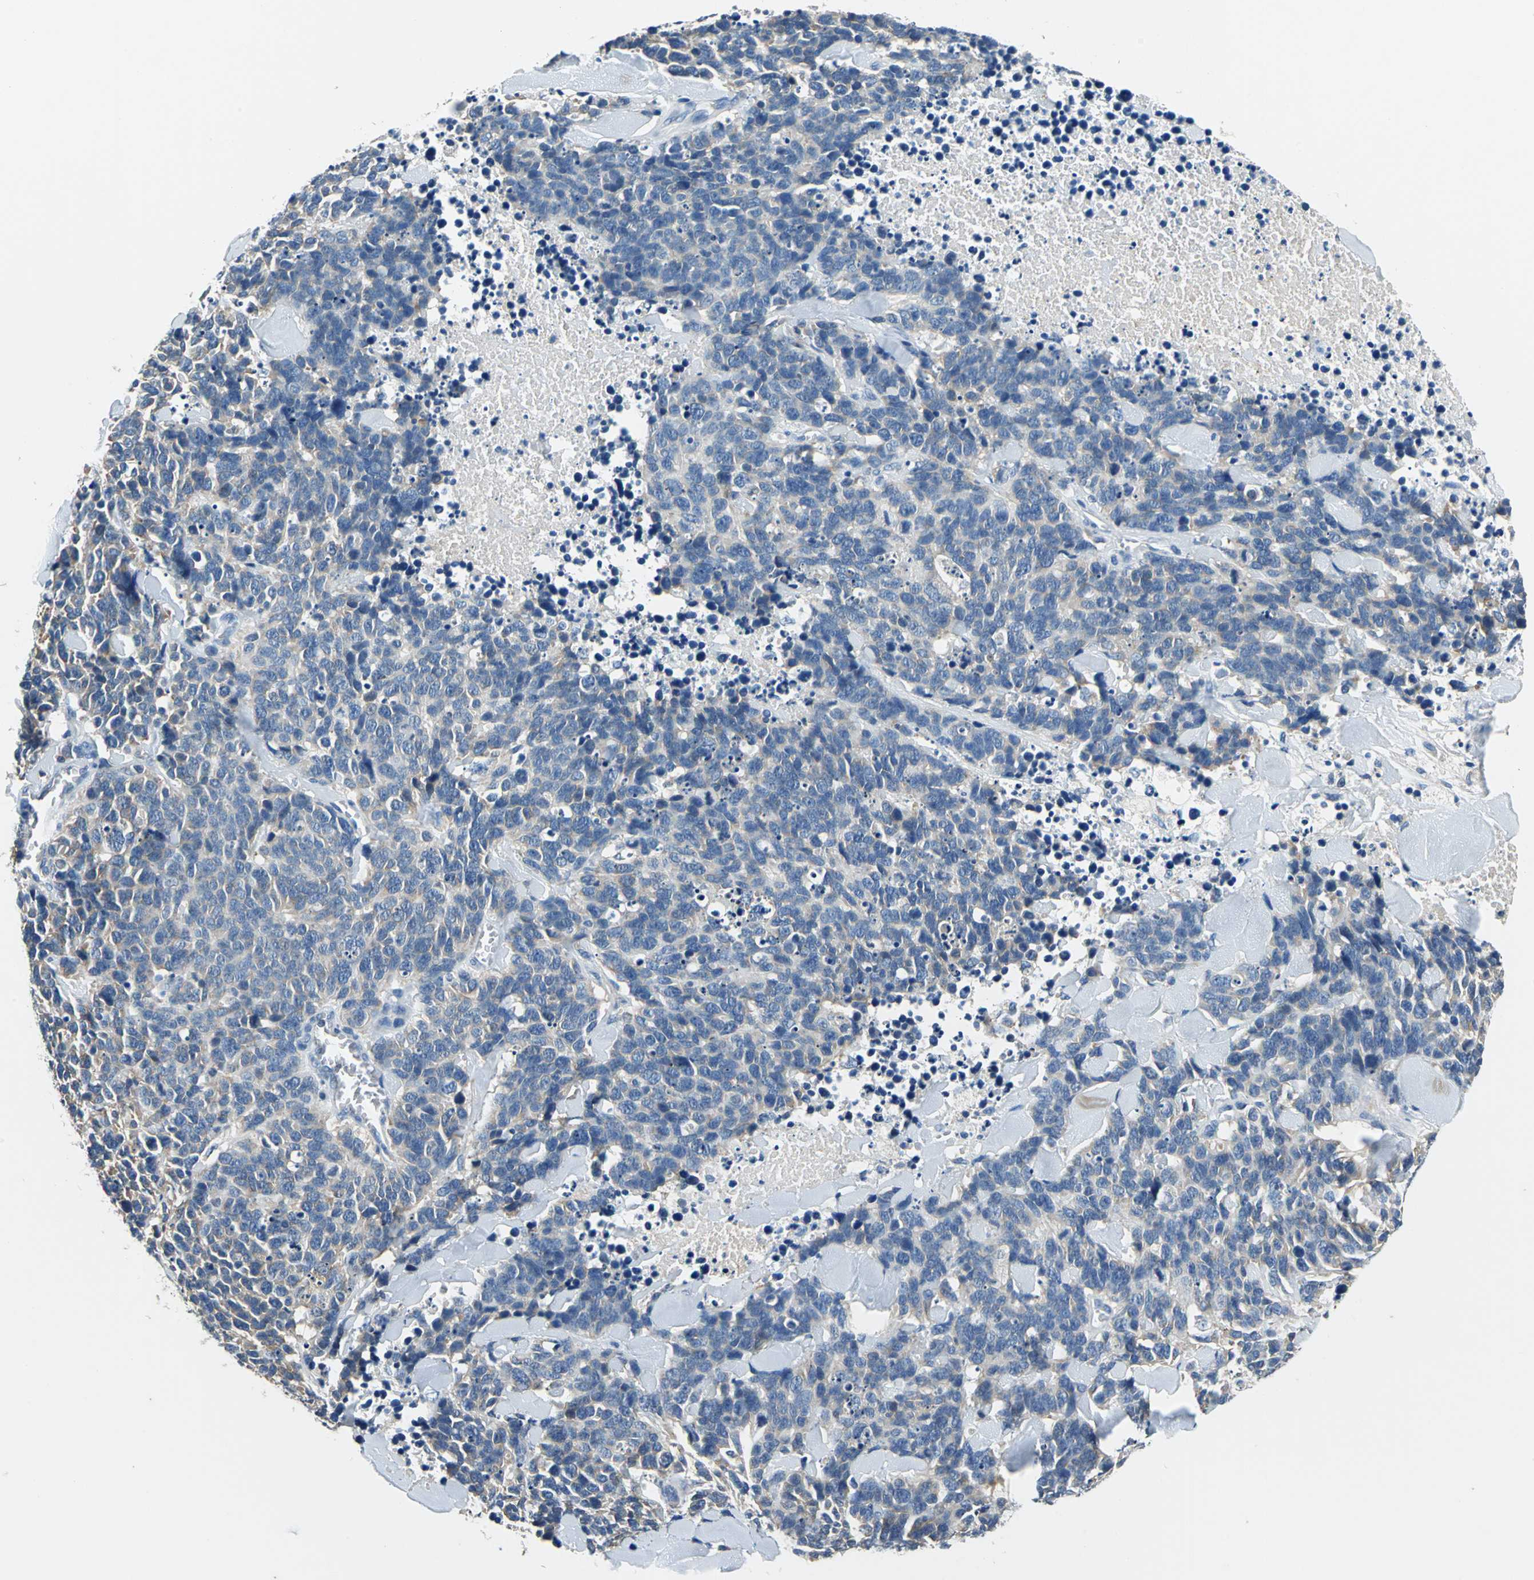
{"staining": {"intensity": "weak", "quantity": "<25%", "location": "cytoplasmic/membranous"}, "tissue": "lung cancer", "cell_type": "Tumor cells", "image_type": "cancer", "snomed": [{"axis": "morphology", "description": "Neoplasm, malignant, NOS"}, {"axis": "topography", "description": "Lung"}], "caption": "IHC of lung cancer reveals no staining in tumor cells. (Stains: DAB (3,3'-diaminobenzidine) immunohistochemistry with hematoxylin counter stain, Microscopy: brightfield microscopy at high magnification).", "gene": "PRKCA", "patient": {"sex": "female", "age": 58}}